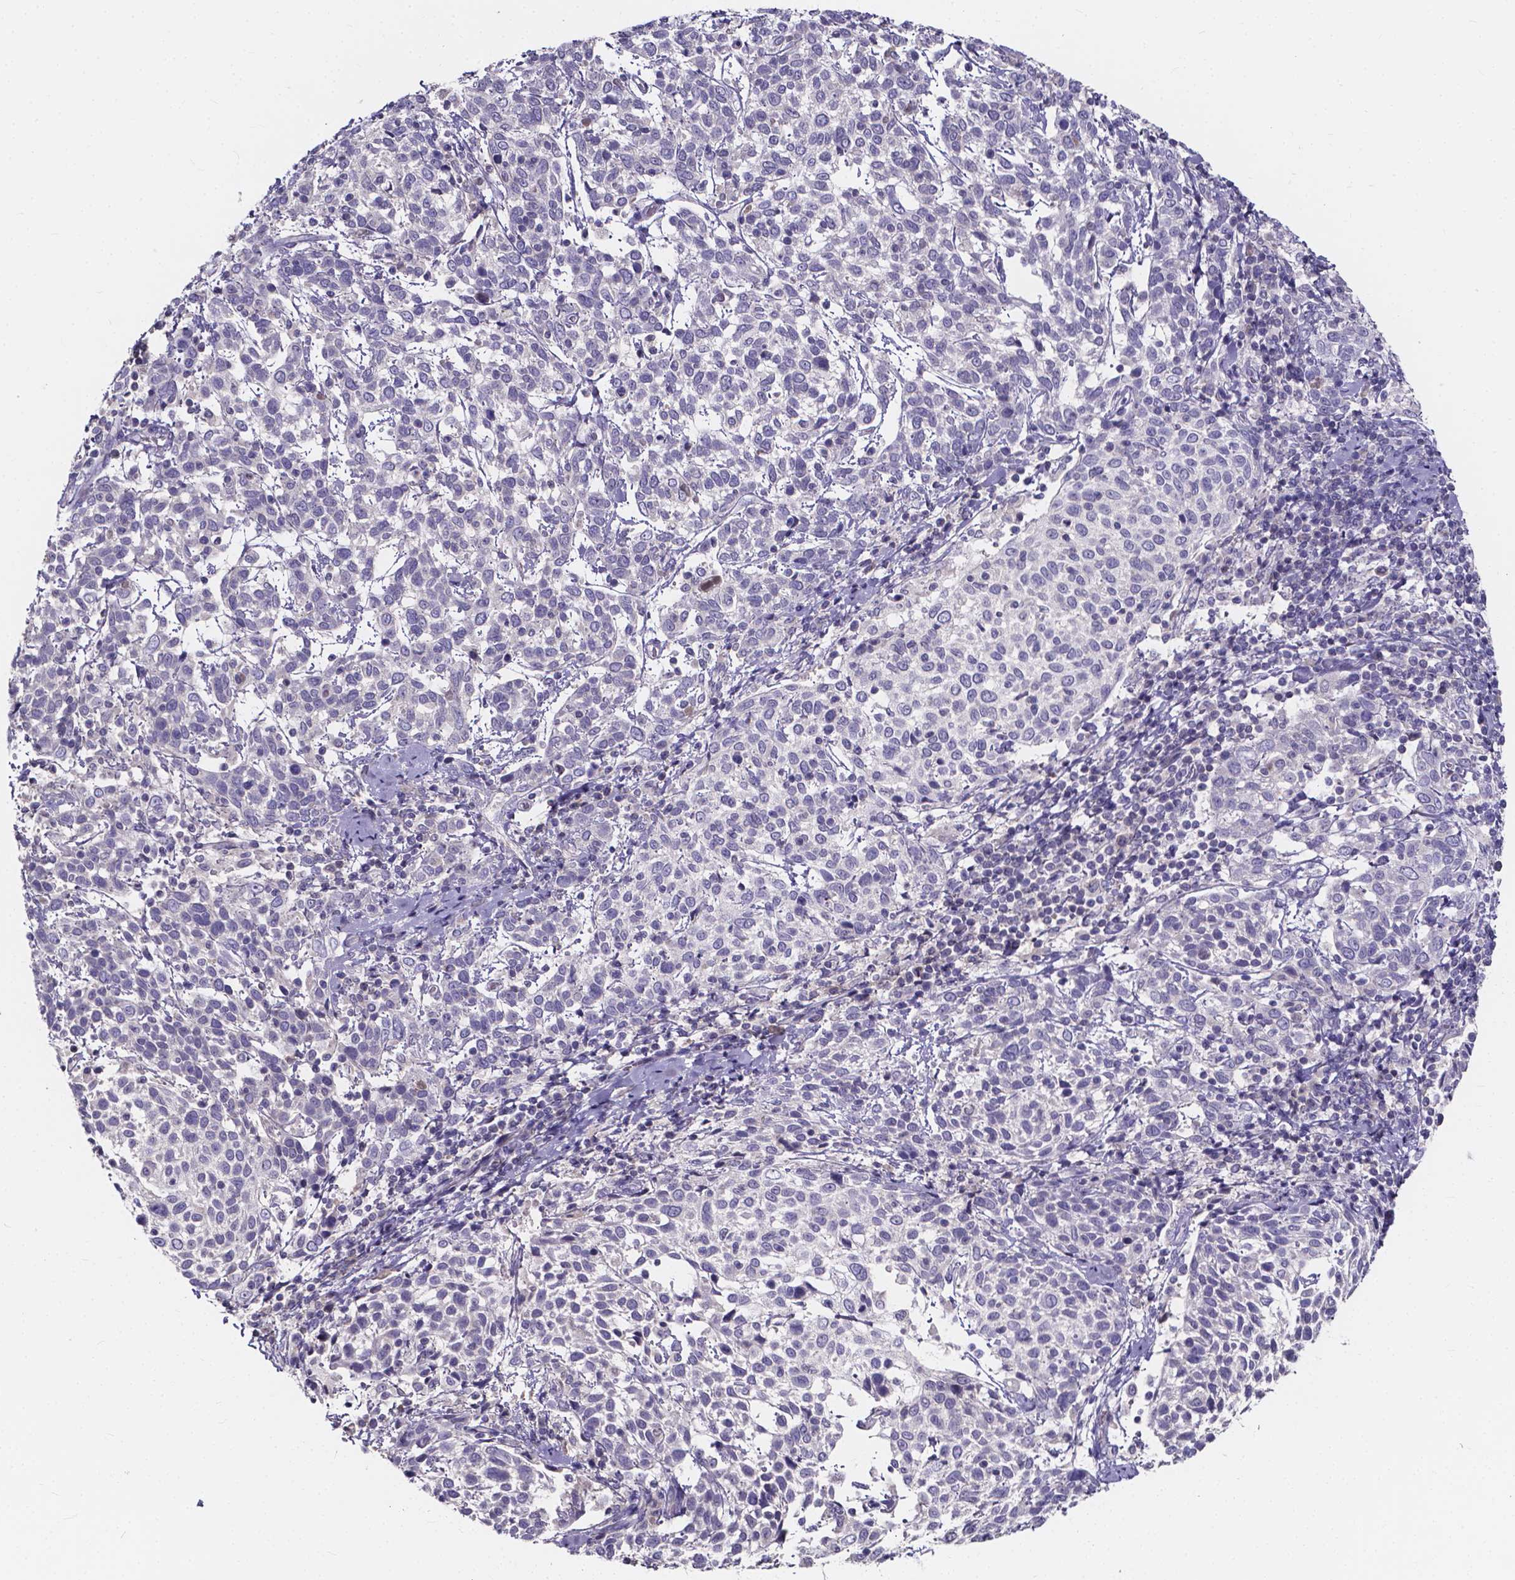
{"staining": {"intensity": "negative", "quantity": "none", "location": "none"}, "tissue": "cervical cancer", "cell_type": "Tumor cells", "image_type": "cancer", "snomed": [{"axis": "morphology", "description": "Squamous cell carcinoma, NOS"}, {"axis": "topography", "description": "Cervix"}], "caption": "Image shows no protein staining in tumor cells of cervical squamous cell carcinoma tissue. (DAB (3,3'-diaminobenzidine) immunohistochemistry visualized using brightfield microscopy, high magnification).", "gene": "SPOCD1", "patient": {"sex": "female", "age": 61}}